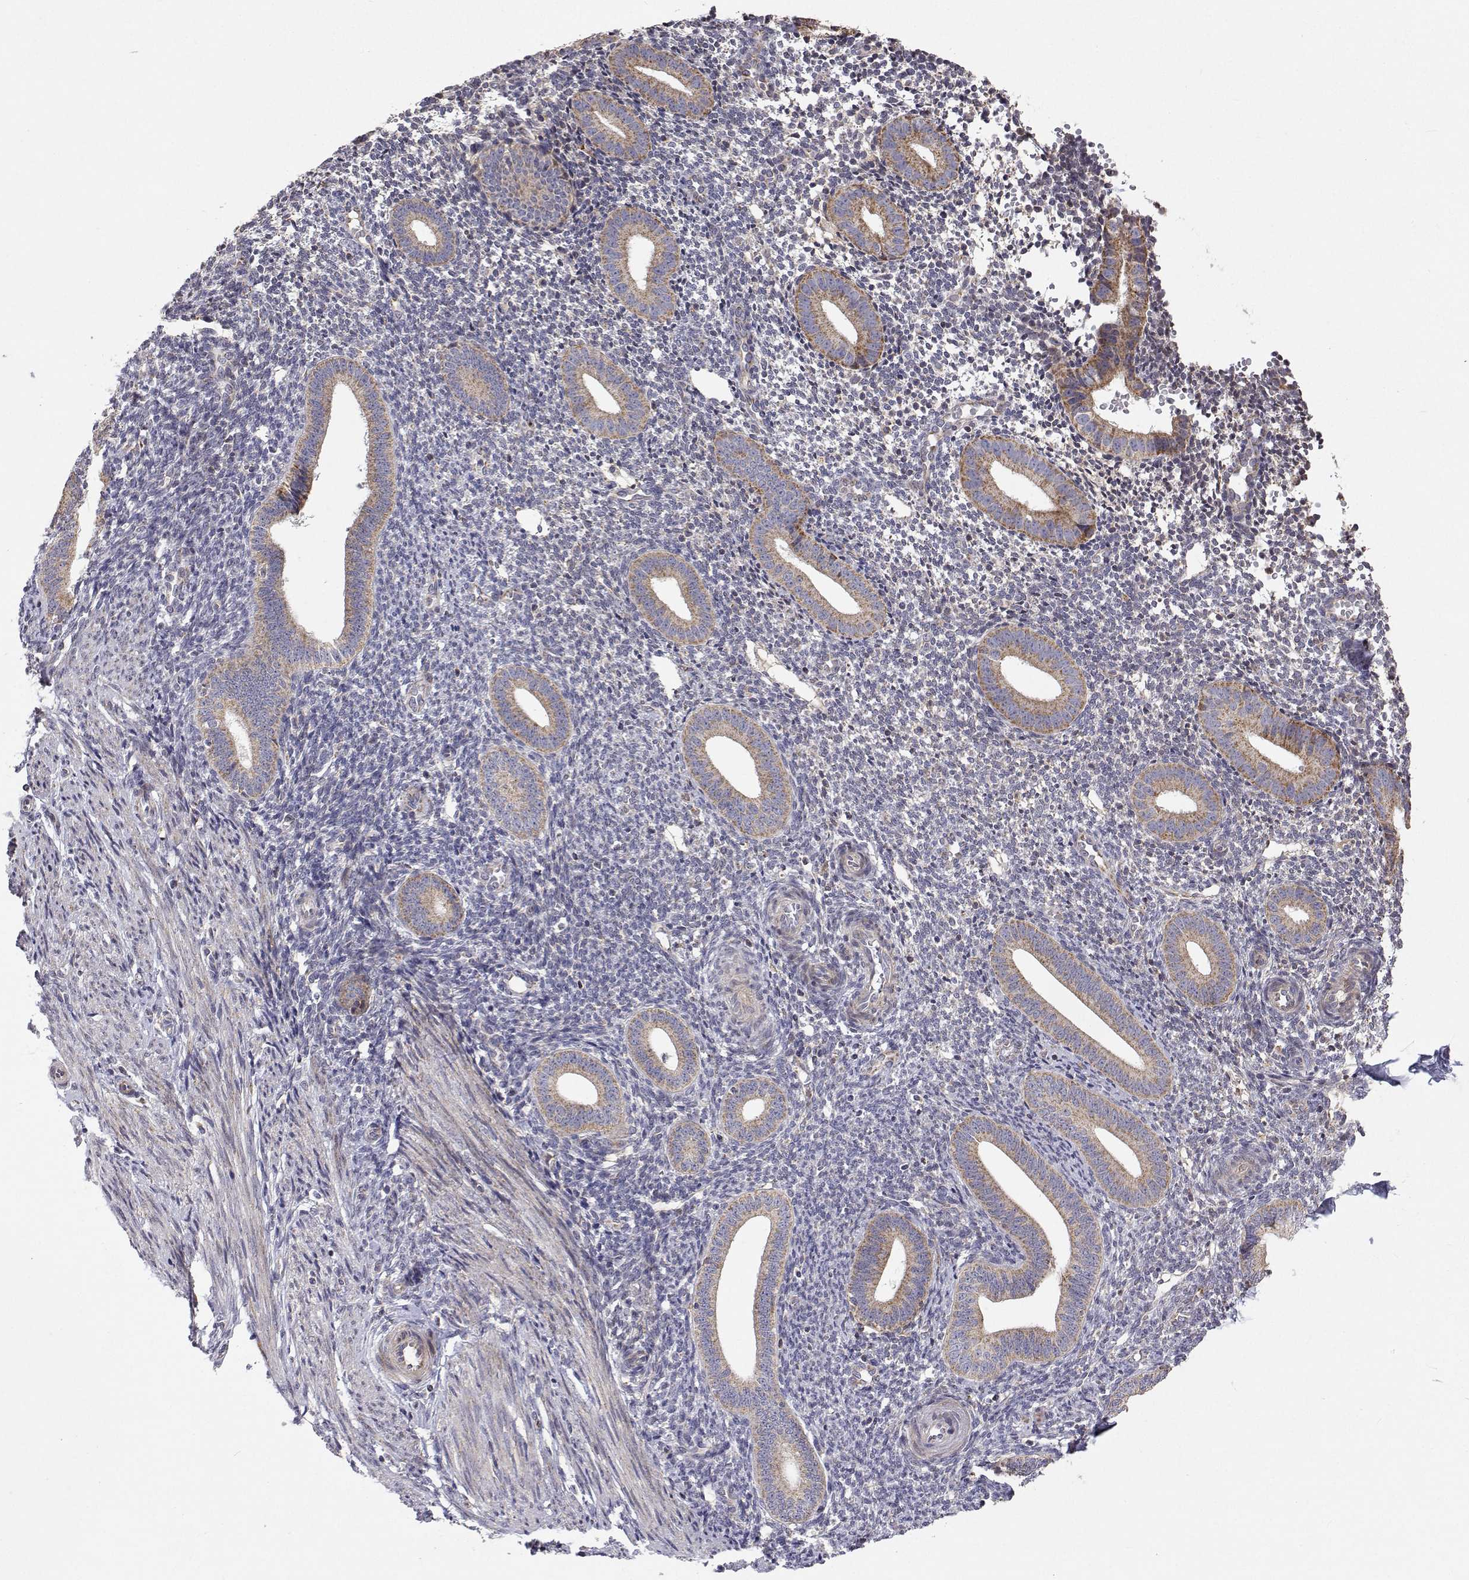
{"staining": {"intensity": "weak", "quantity": "<25%", "location": "cytoplasmic/membranous"}, "tissue": "endometrium", "cell_type": "Cells in endometrial stroma", "image_type": "normal", "snomed": [{"axis": "morphology", "description": "Normal tissue, NOS"}, {"axis": "topography", "description": "Endometrium"}], "caption": "Cells in endometrial stroma show no significant protein positivity in normal endometrium.", "gene": "MRPL3", "patient": {"sex": "female", "age": 40}}